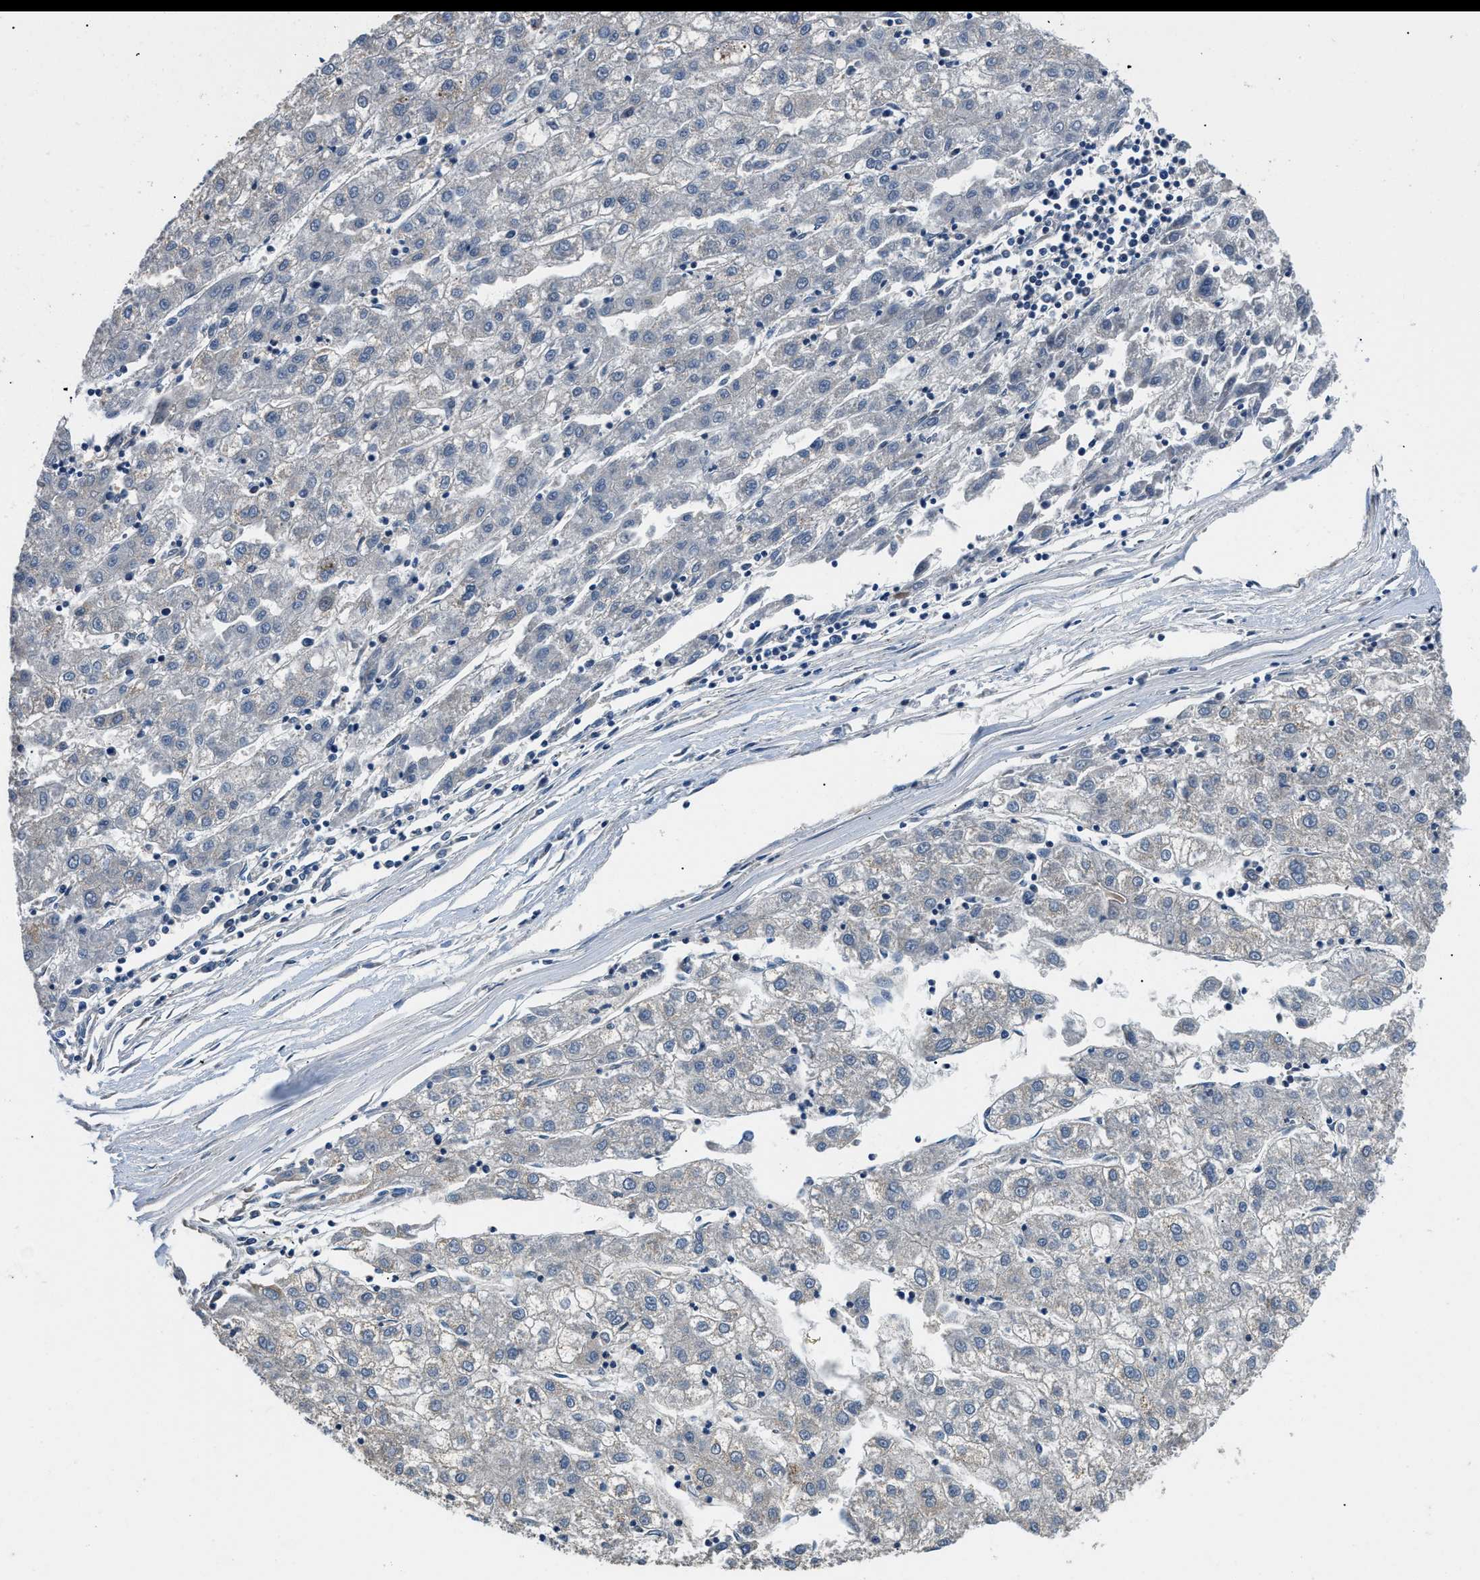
{"staining": {"intensity": "negative", "quantity": "none", "location": "none"}, "tissue": "liver cancer", "cell_type": "Tumor cells", "image_type": "cancer", "snomed": [{"axis": "morphology", "description": "Carcinoma, Hepatocellular, NOS"}, {"axis": "topography", "description": "Liver"}], "caption": "This histopathology image is of liver cancer (hepatocellular carcinoma) stained with IHC to label a protein in brown with the nuclei are counter-stained blue. There is no positivity in tumor cells. (Immunohistochemistry (ihc), brightfield microscopy, high magnification).", "gene": "KDM3B", "patient": {"sex": "male", "age": 72}}